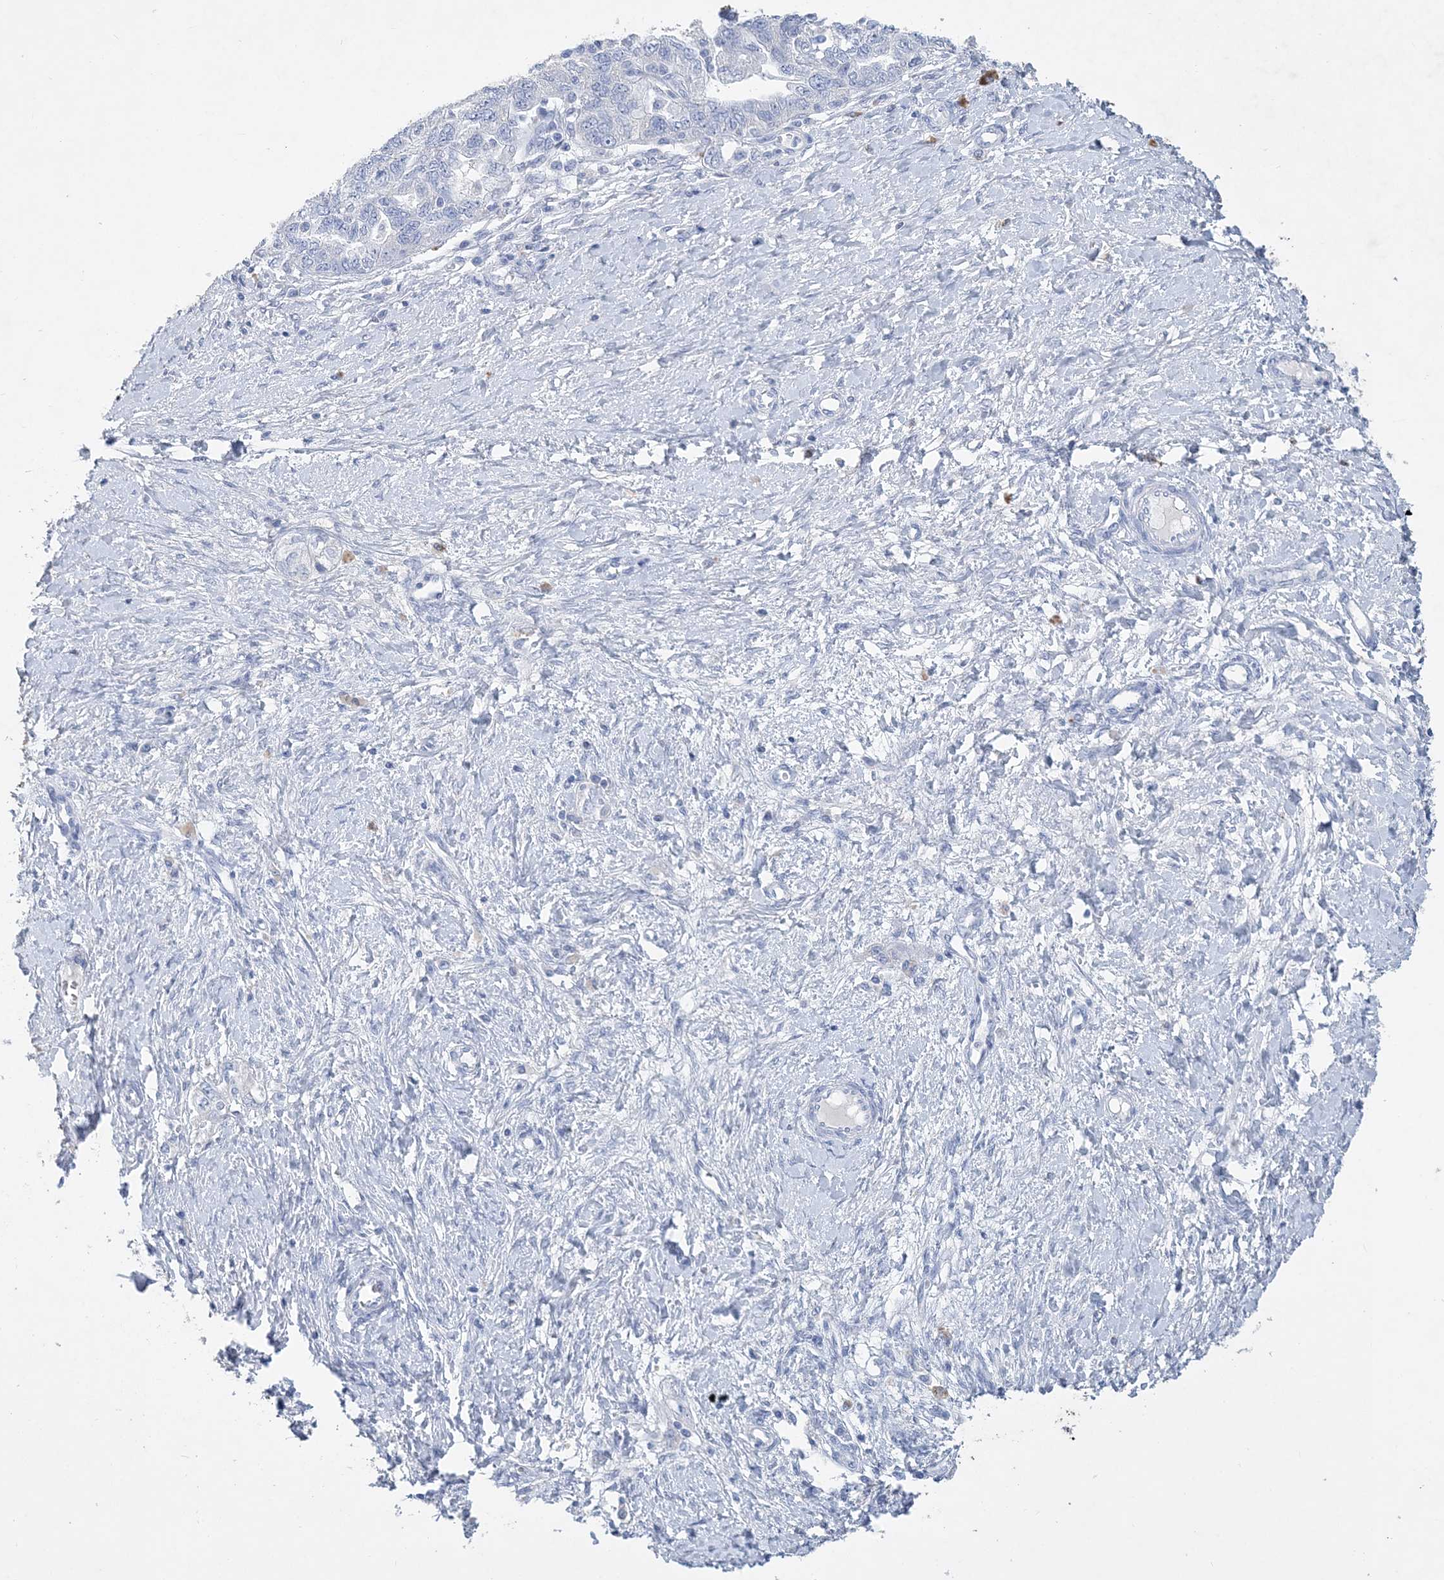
{"staining": {"intensity": "negative", "quantity": "none", "location": "none"}, "tissue": "ovarian cancer", "cell_type": "Tumor cells", "image_type": "cancer", "snomed": [{"axis": "morphology", "description": "Carcinoma, NOS"}, {"axis": "morphology", "description": "Cystadenocarcinoma, serous, NOS"}, {"axis": "topography", "description": "Ovary"}], "caption": "High power microscopy micrograph of an IHC photomicrograph of serous cystadenocarcinoma (ovarian), revealing no significant positivity in tumor cells.", "gene": "COPS8", "patient": {"sex": "female", "age": 69}}